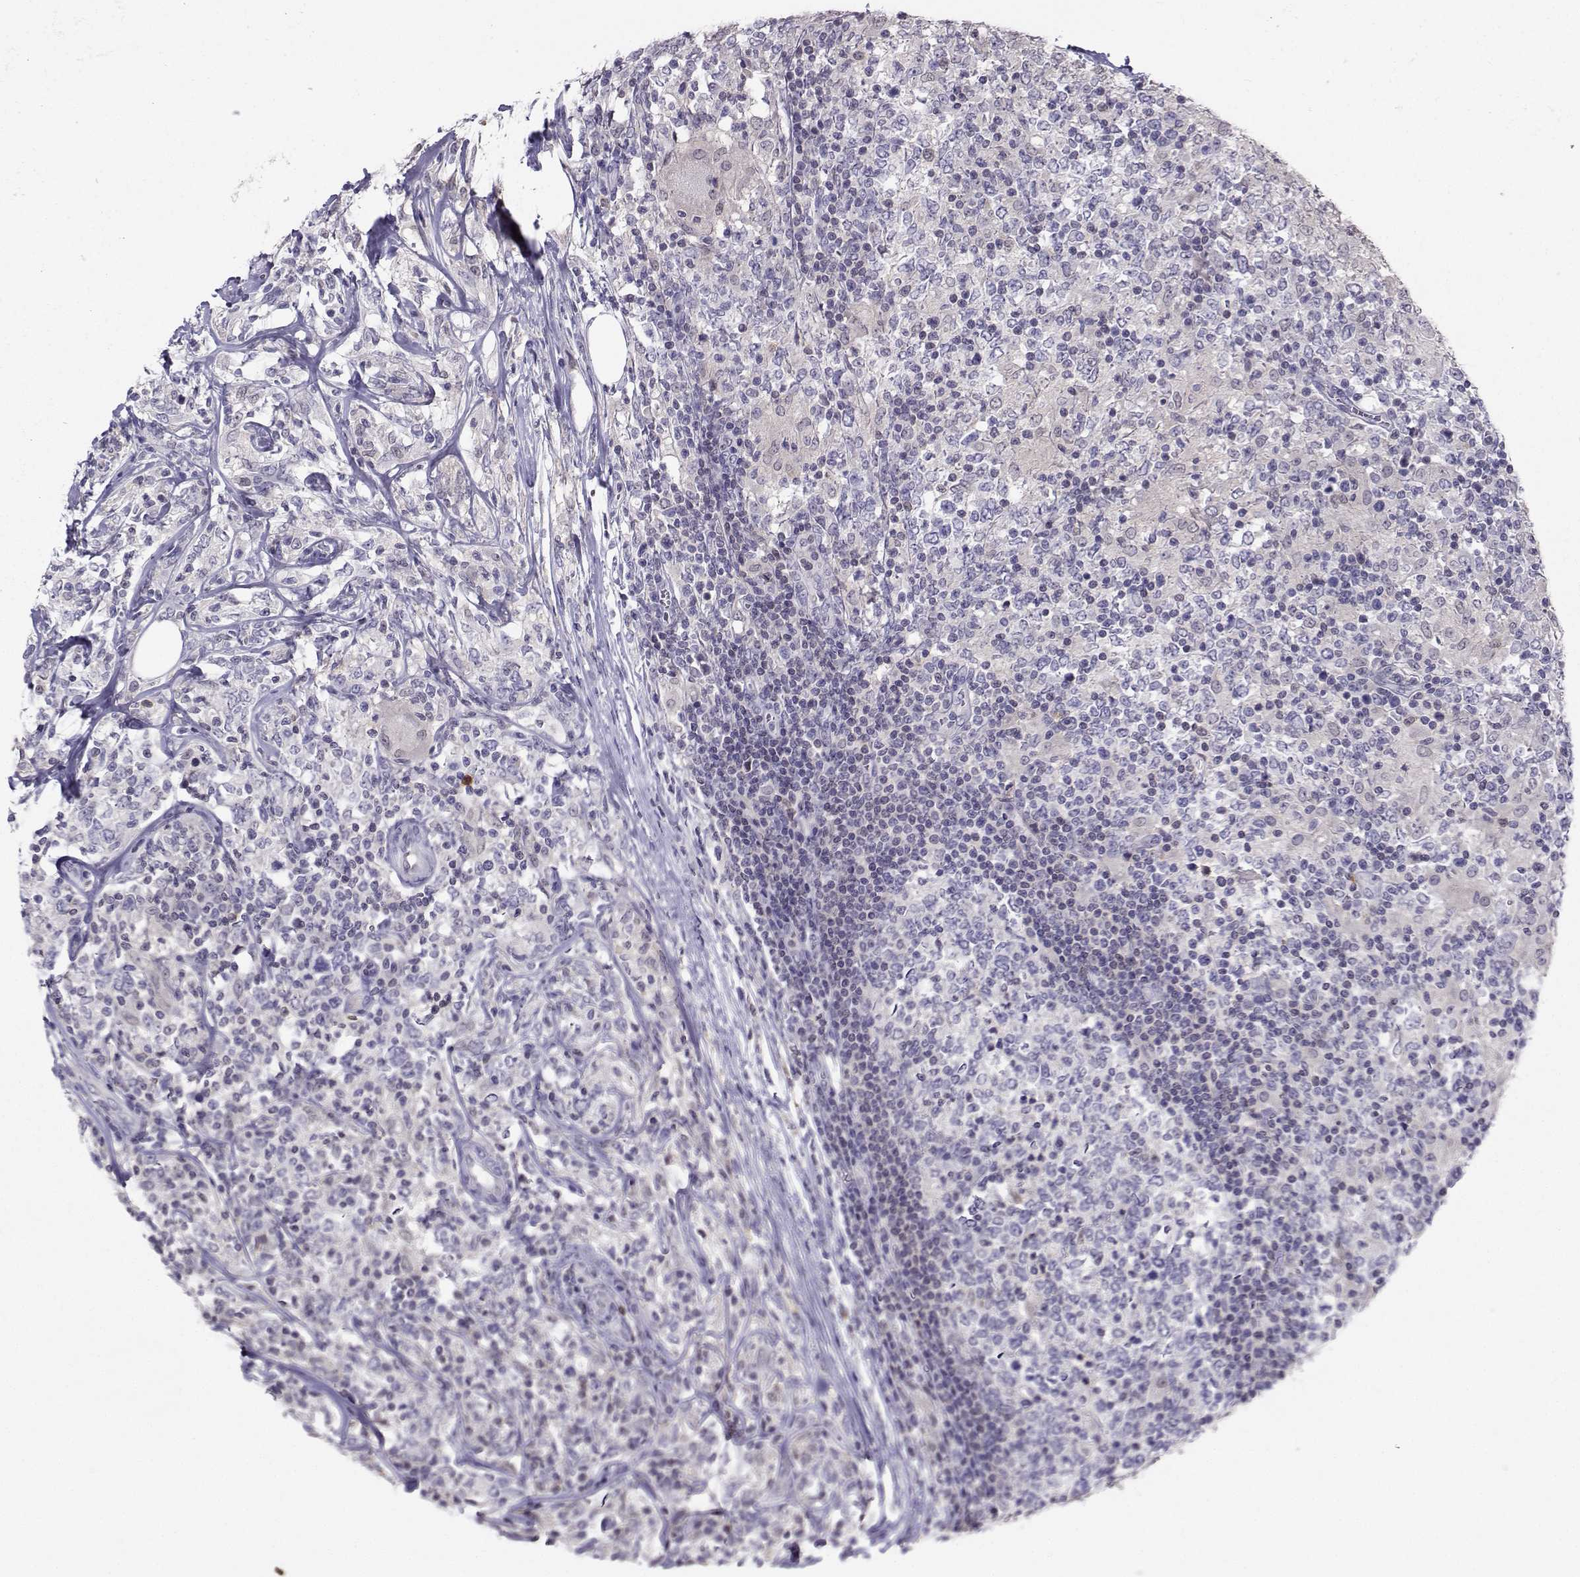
{"staining": {"intensity": "negative", "quantity": "none", "location": "none"}, "tissue": "lymphoma", "cell_type": "Tumor cells", "image_type": "cancer", "snomed": [{"axis": "morphology", "description": "Malignant lymphoma, non-Hodgkin's type, High grade"}, {"axis": "topography", "description": "Lymph node"}], "caption": "Tumor cells are negative for protein expression in human high-grade malignant lymphoma, non-Hodgkin's type.", "gene": "PGK1", "patient": {"sex": "female", "age": 84}}